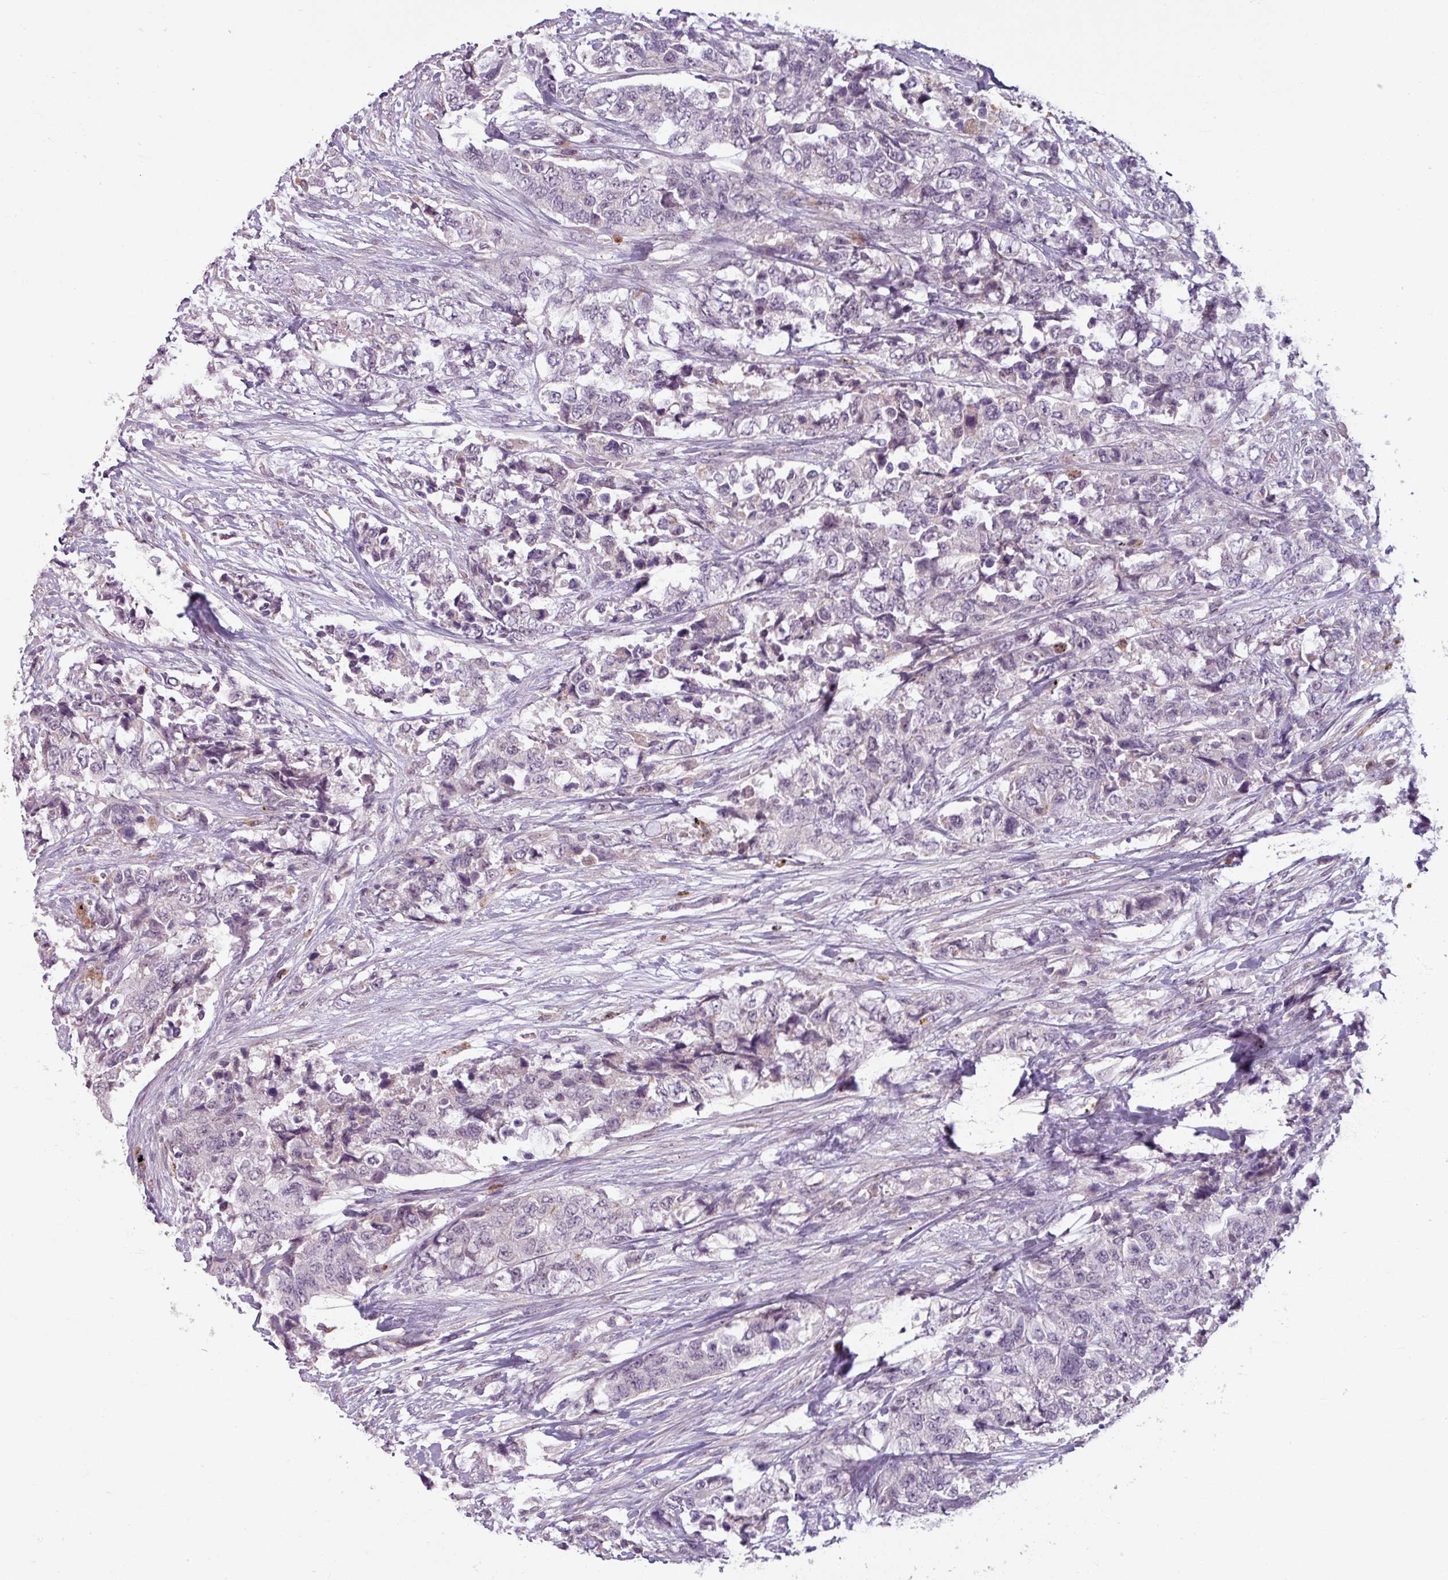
{"staining": {"intensity": "negative", "quantity": "none", "location": "none"}, "tissue": "urothelial cancer", "cell_type": "Tumor cells", "image_type": "cancer", "snomed": [{"axis": "morphology", "description": "Urothelial carcinoma, High grade"}, {"axis": "topography", "description": "Urinary bladder"}], "caption": "Micrograph shows no protein expression in tumor cells of urothelial cancer tissue. (DAB immunohistochemistry (IHC) visualized using brightfield microscopy, high magnification).", "gene": "UVSSA", "patient": {"sex": "female", "age": 78}}